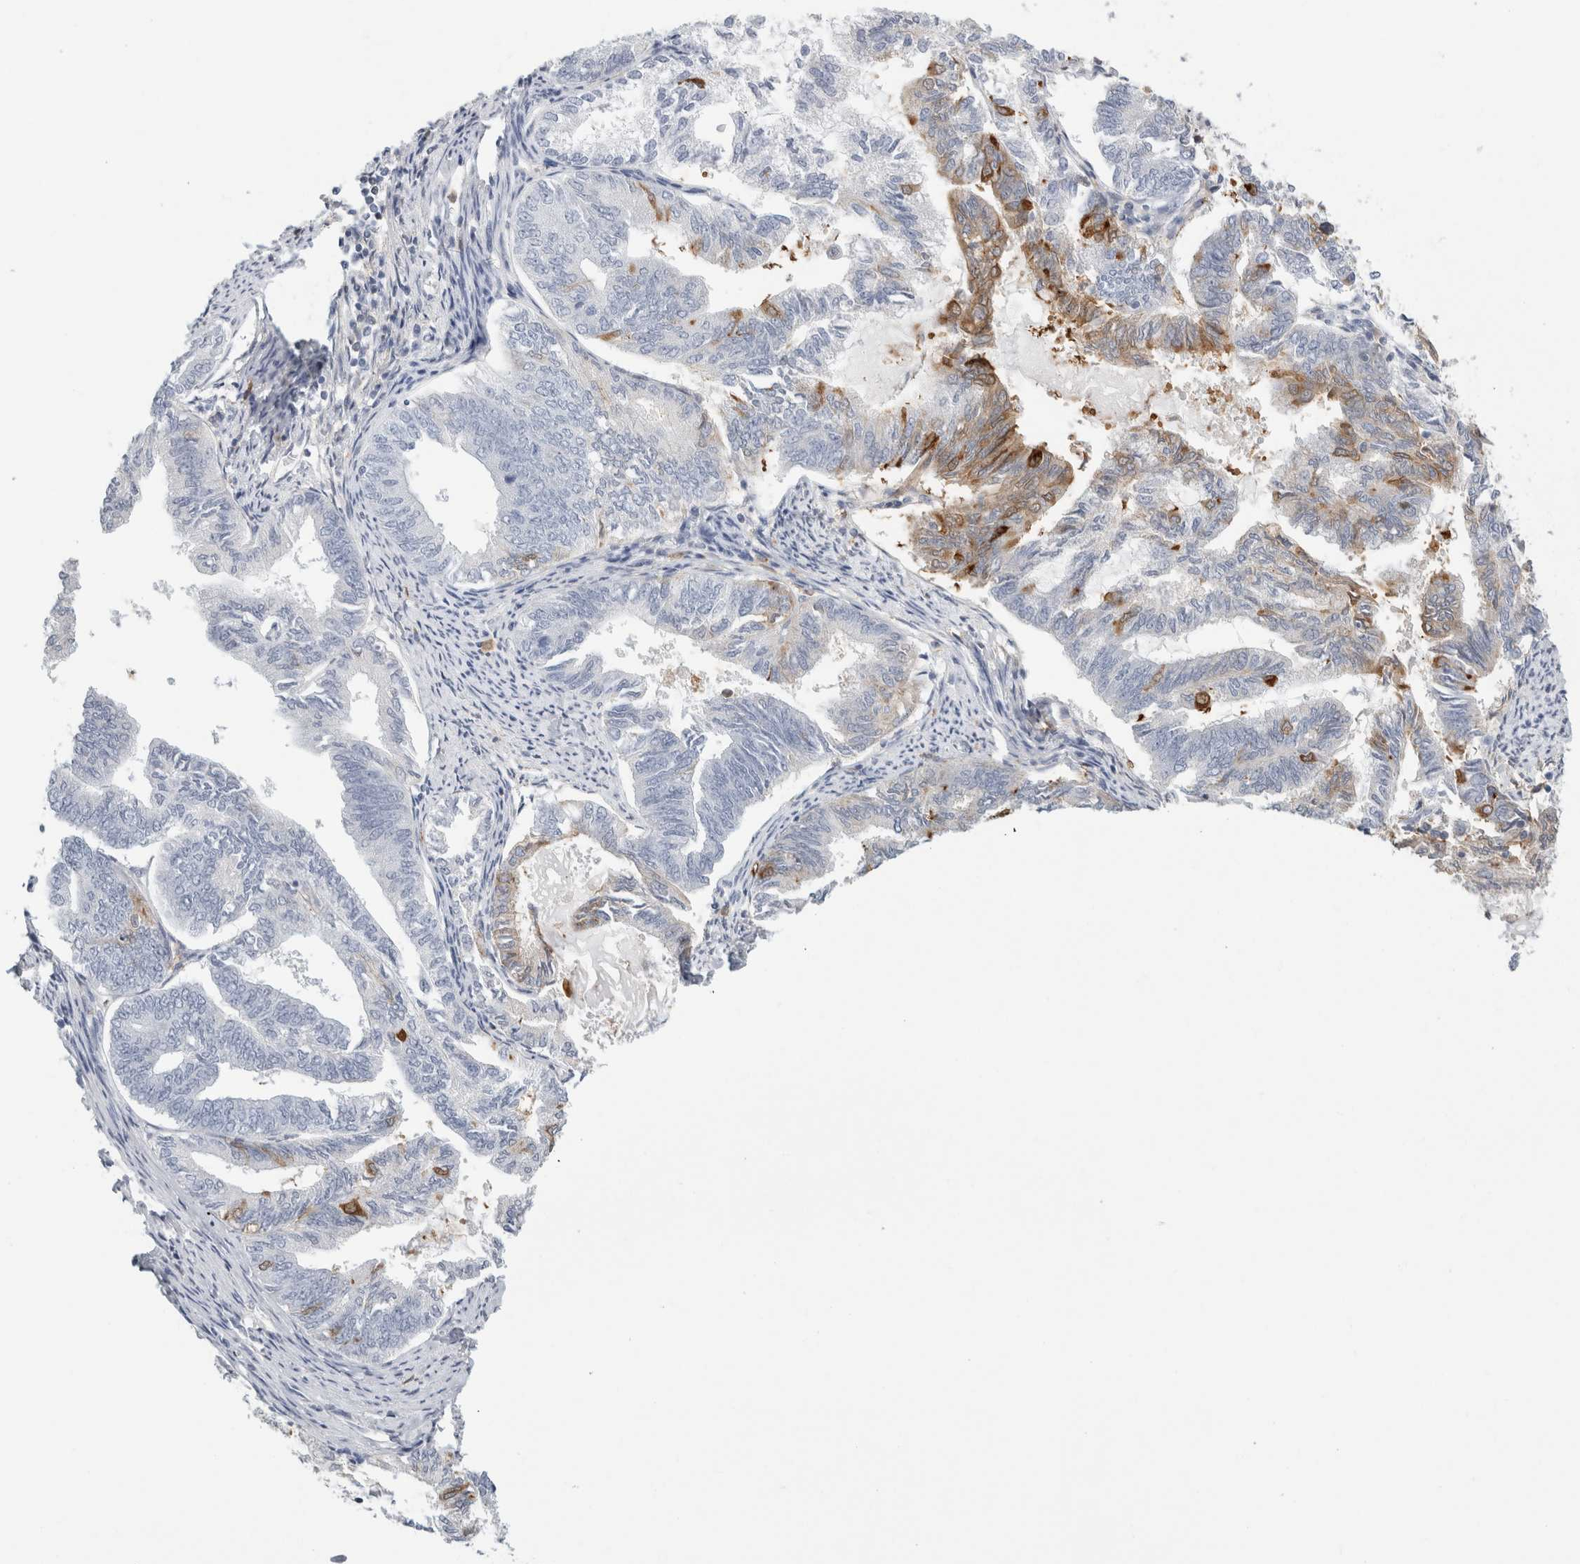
{"staining": {"intensity": "moderate", "quantity": "<25%", "location": "cytoplasmic/membranous"}, "tissue": "endometrial cancer", "cell_type": "Tumor cells", "image_type": "cancer", "snomed": [{"axis": "morphology", "description": "Adenocarcinoma, NOS"}, {"axis": "topography", "description": "Endometrium"}], "caption": "Protein staining of endometrial adenocarcinoma tissue exhibits moderate cytoplasmic/membranous expression in approximately <25% of tumor cells.", "gene": "P2RY2", "patient": {"sex": "female", "age": 86}}